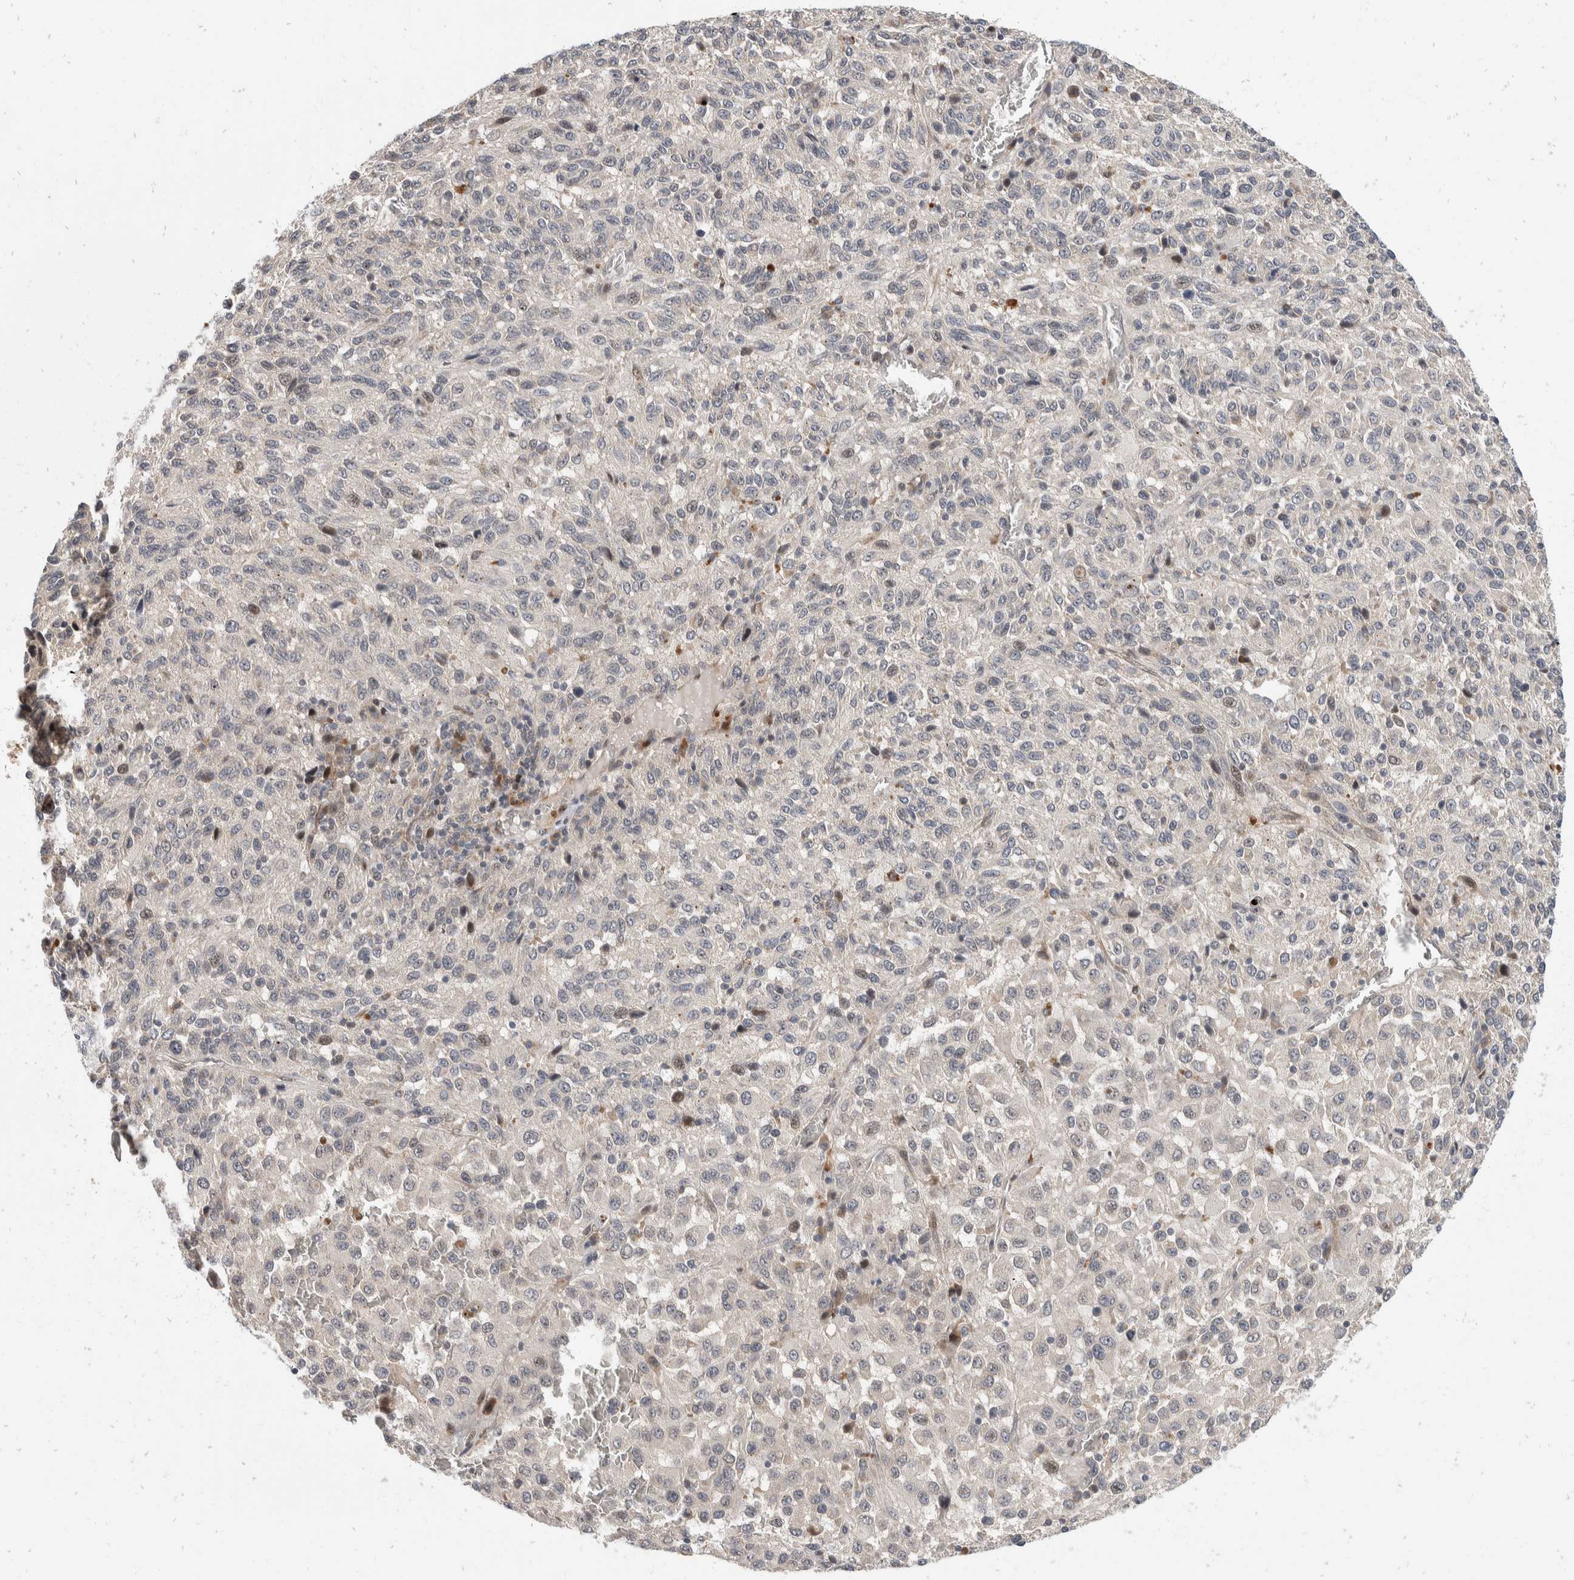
{"staining": {"intensity": "negative", "quantity": "none", "location": "none"}, "tissue": "melanoma", "cell_type": "Tumor cells", "image_type": "cancer", "snomed": [{"axis": "morphology", "description": "Malignant melanoma, Metastatic site"}, {"axis": "topography", "description": "Lung"}], "caption": "Tumor cells are negative for protein expression in human malignant melanoma (metastatic site).", "gene": "ZNF703", "patient": {"sex": "male", "age": 64}}